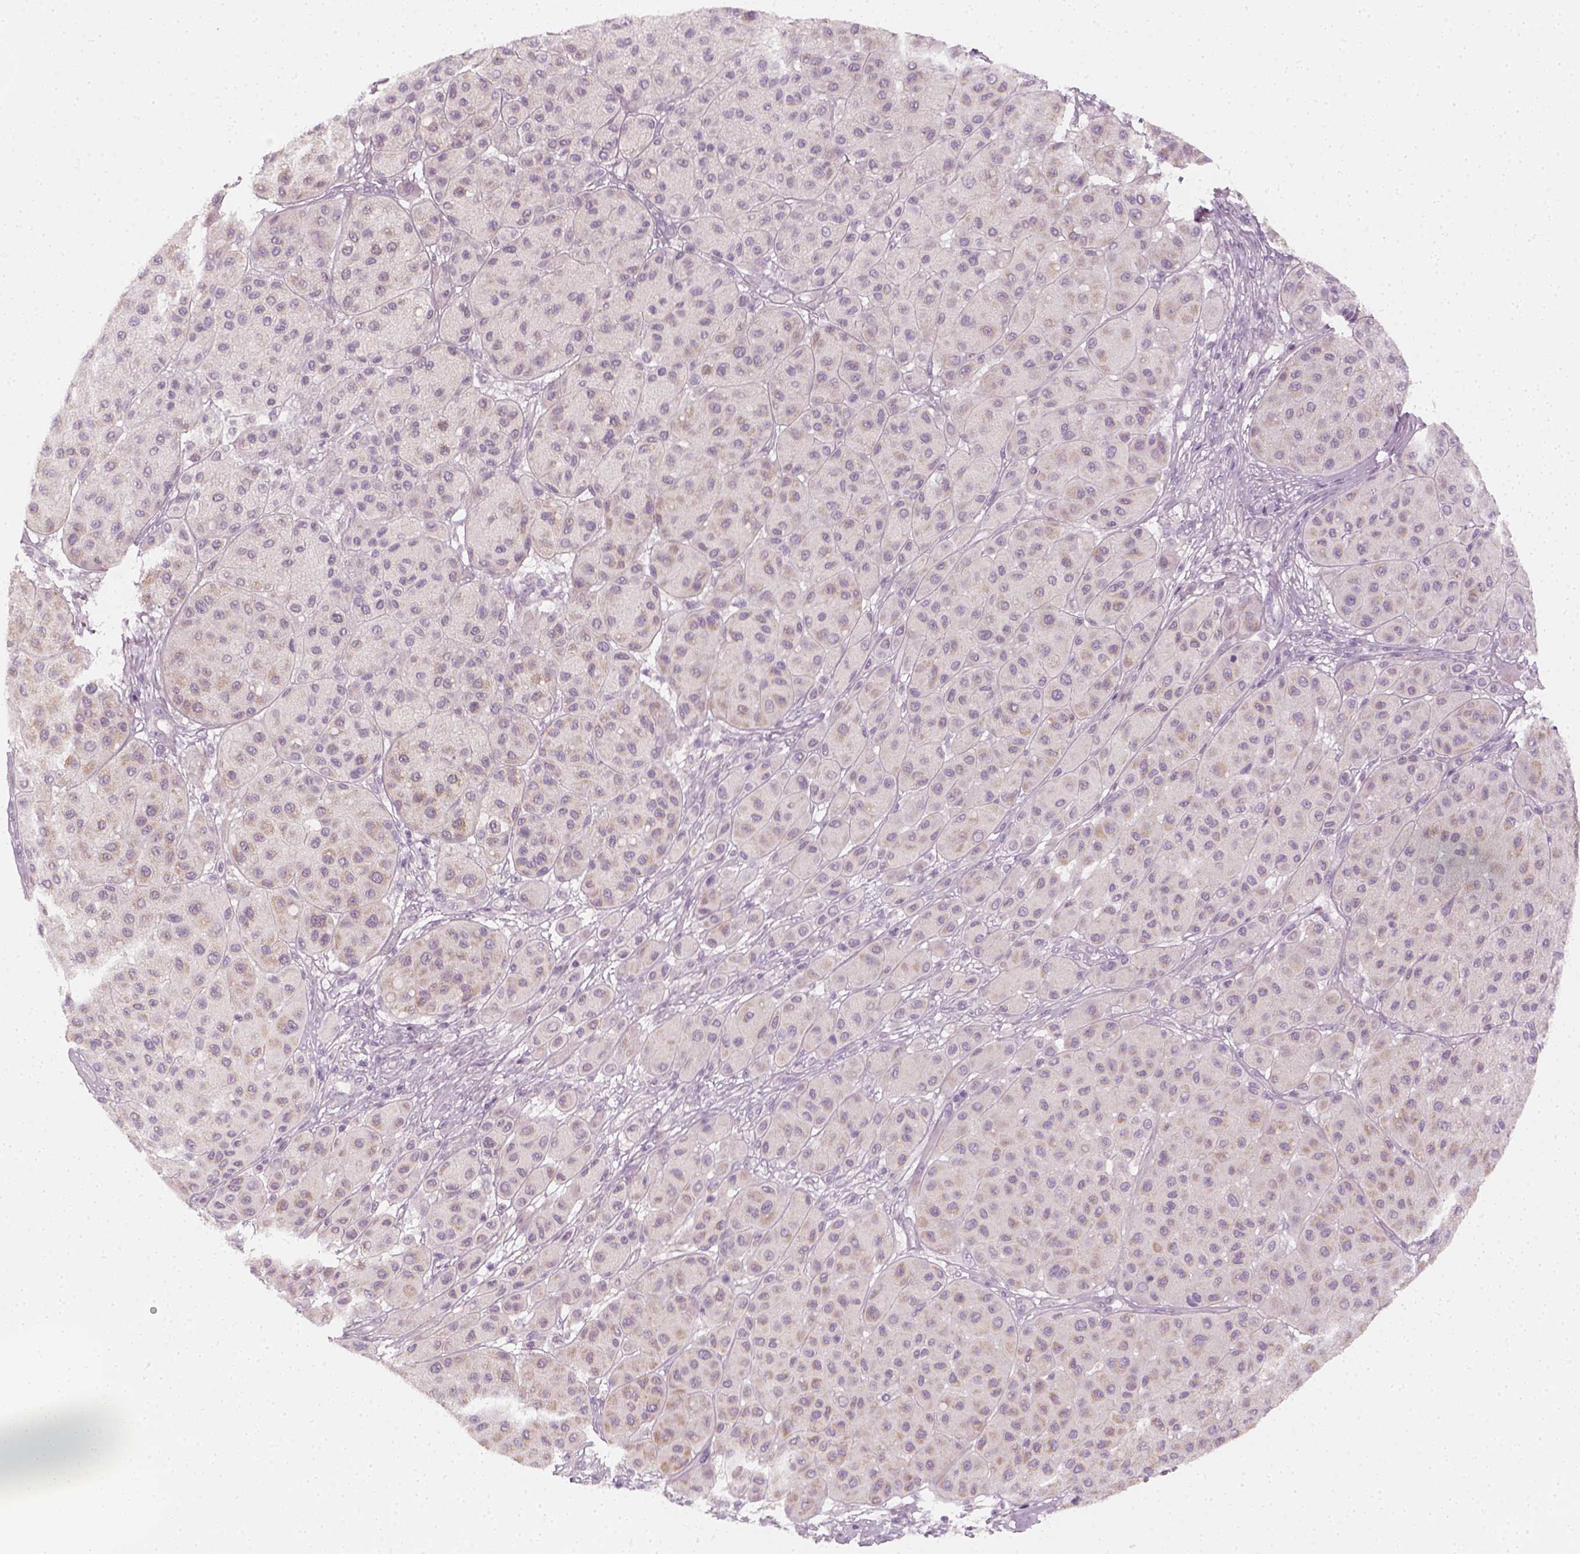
{"staining": {"intensity": "weak", "quantity": "<25%", "location": "cytoplasmic/membranous"}, "tissue": "melanoma", "cell_type": "Tumor cells", "image_type": "cancer", "snomed": [{"axis": "morphology", "description": "Malignant melanoma, Metastatic site"}, {"axis": "topography", "description": "Smooth muscle"}], "caption": "Immunohistochemical staining of melanoma shows no significant staining in tumor cells.", "gene": "PRAME", "patient": {"sex": "male", "age": 41}}